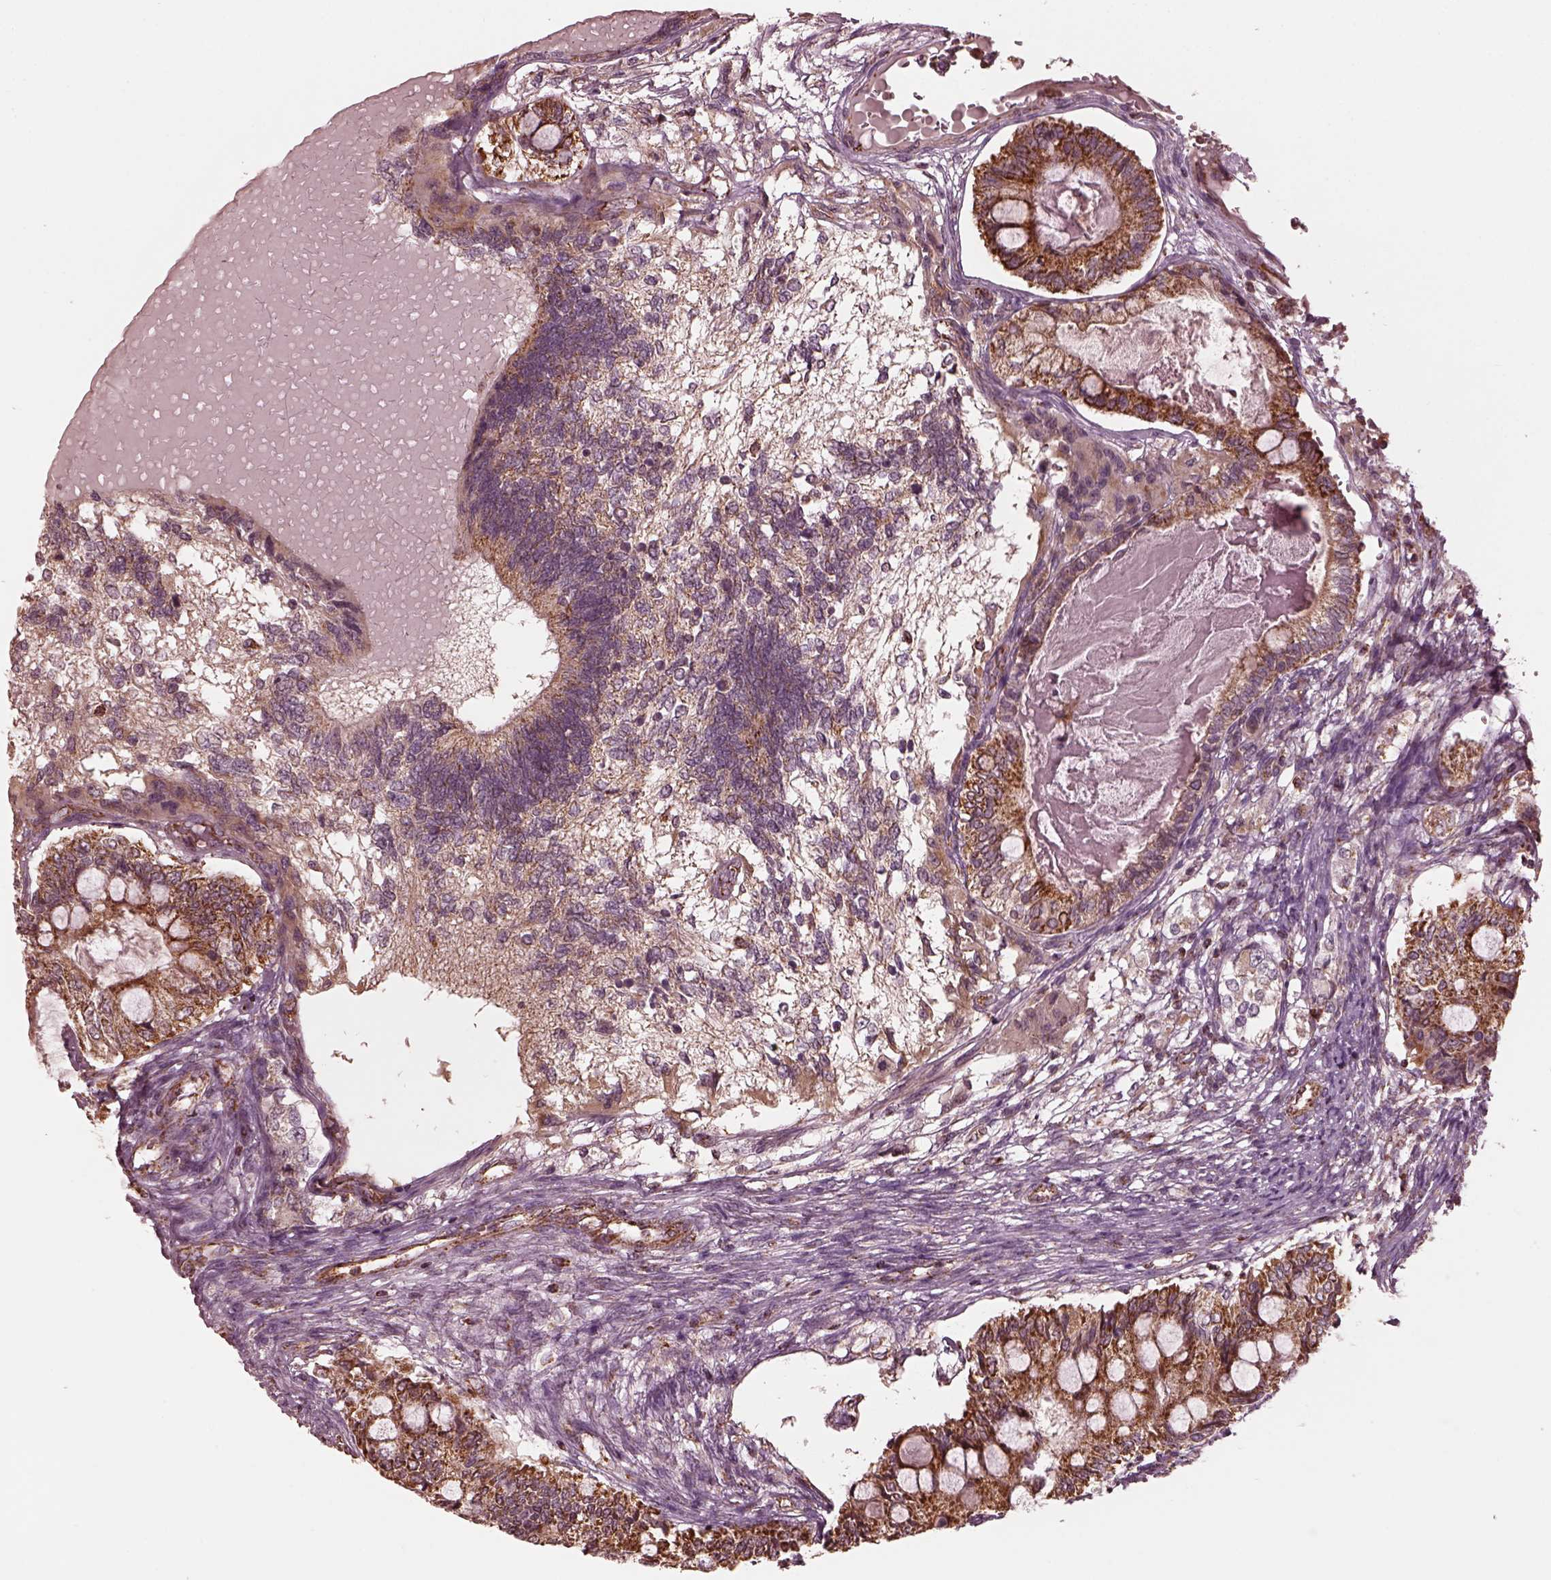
{"staining": {"intensity": "strong", "quantity": "<25%", "location": "cytoplasmic/membranous"}, "tissue": "testis cancer", "cell_type": "Tumor cells", "image_type": "cancer", "snomed": [{"axis": "morphology", "description": "Seminoma, NOS"}, {"axis": "morphology", "description": "Carcinoma, Embryonal, NOS"}, {"axis": "topography", "description": "Testis"}], "caption": "The image demonstrates staining of testis embryonal carcinoma, revealing strong cytoplasmic/membranous protein staining (brown color) within tumor cells.", "gene": "NDUFB10", "patient": {"sex": "male", "age": 41}}